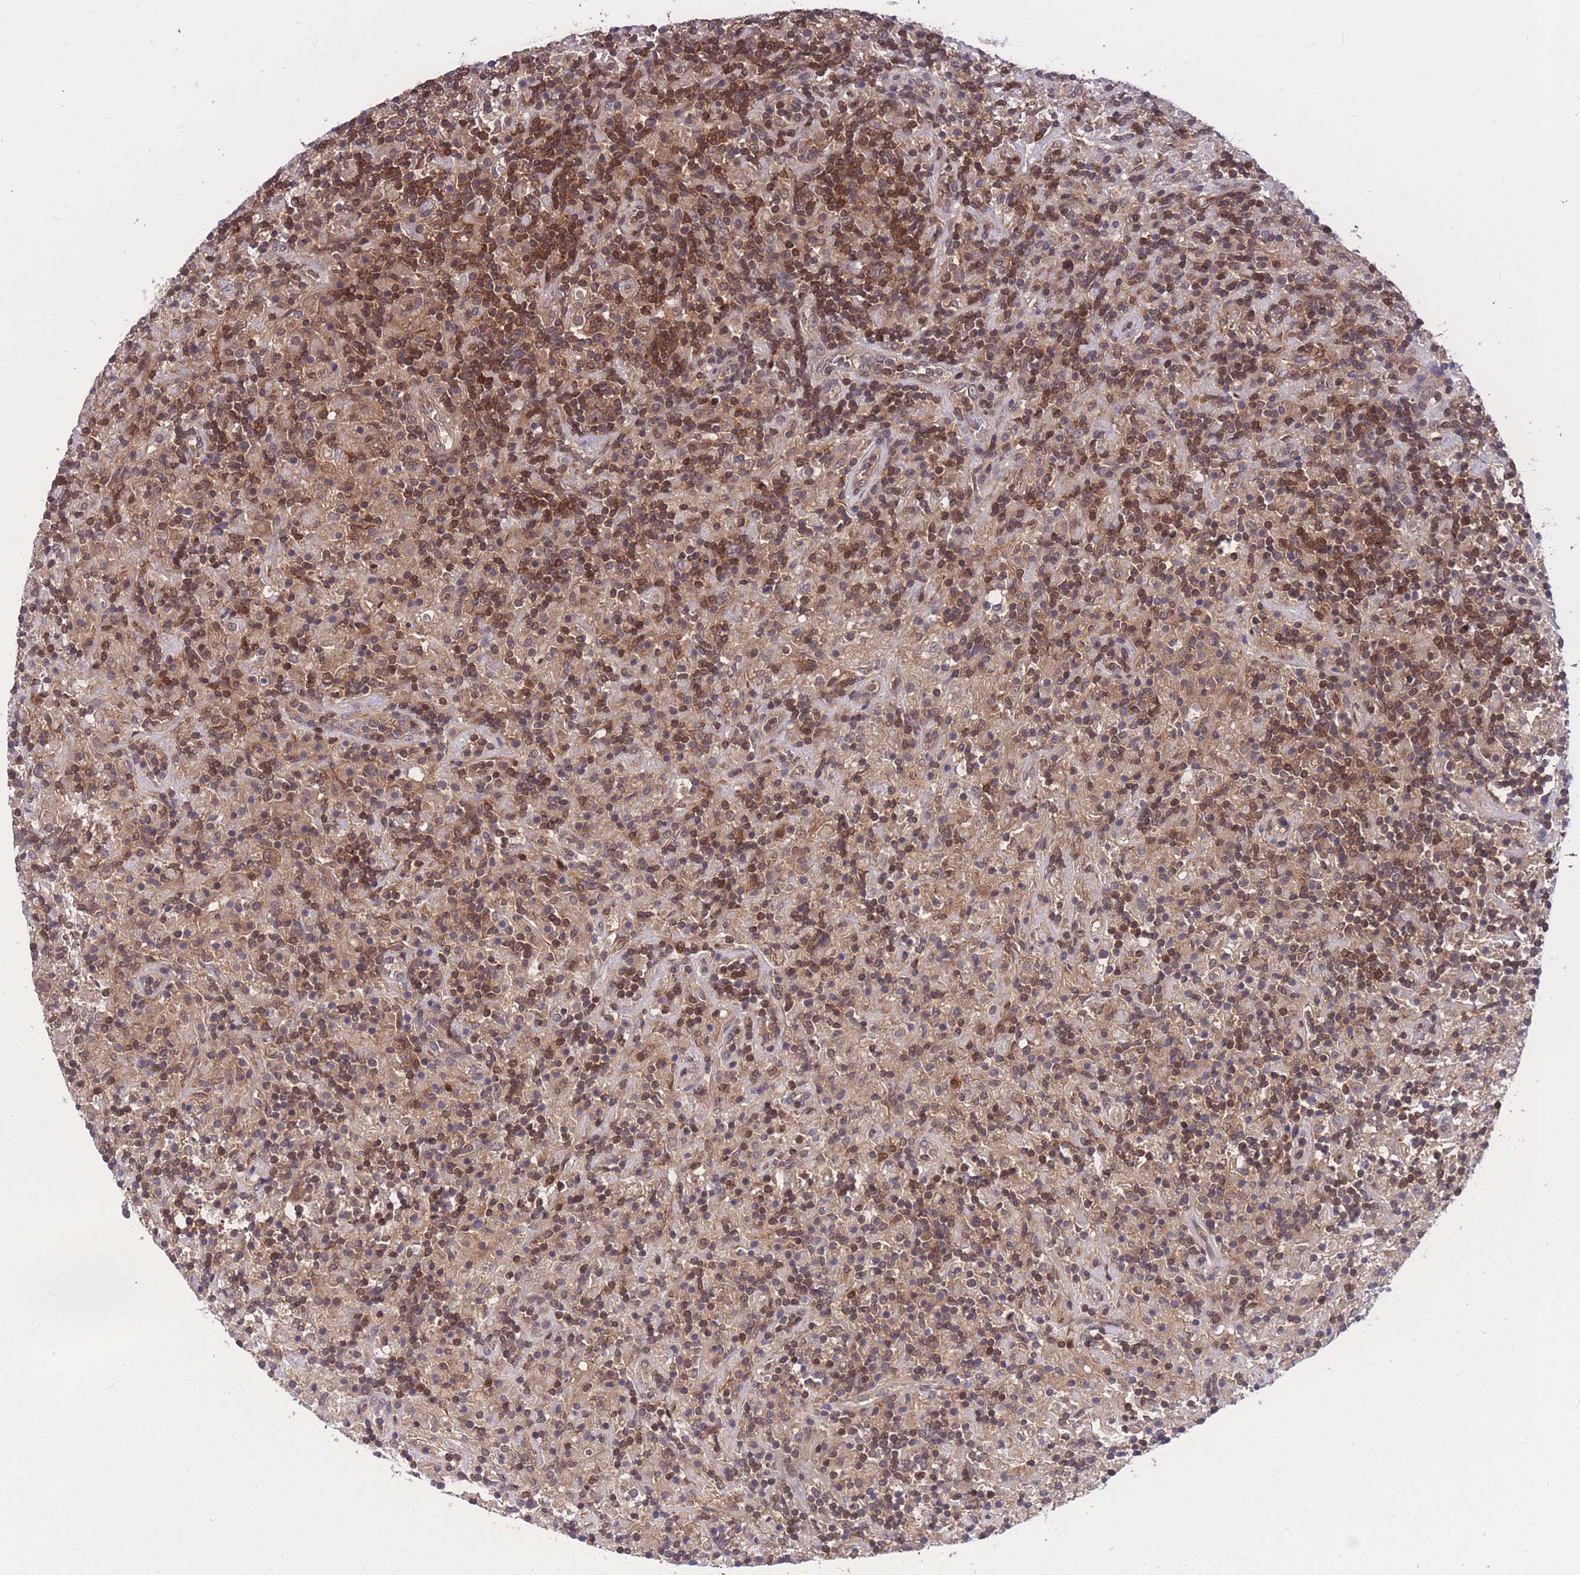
{"staining": {"intensity": "negative", "quantity": "none", "location": "none"}, "tissue": "lymphoma", "cell_type": "Tumor cells", "image_type": "cancer", "snomed": [{"axis": "morphology", "description": "Hodgkin's disease, NOS"}, {"axis": "topography", "description": "Lymph node"}], "caption": "Tumor cells show no significant protein expression in Hodgkin's disease.", "gene": "UBE2N", "patient": {"sex": "male", "age": 70}}